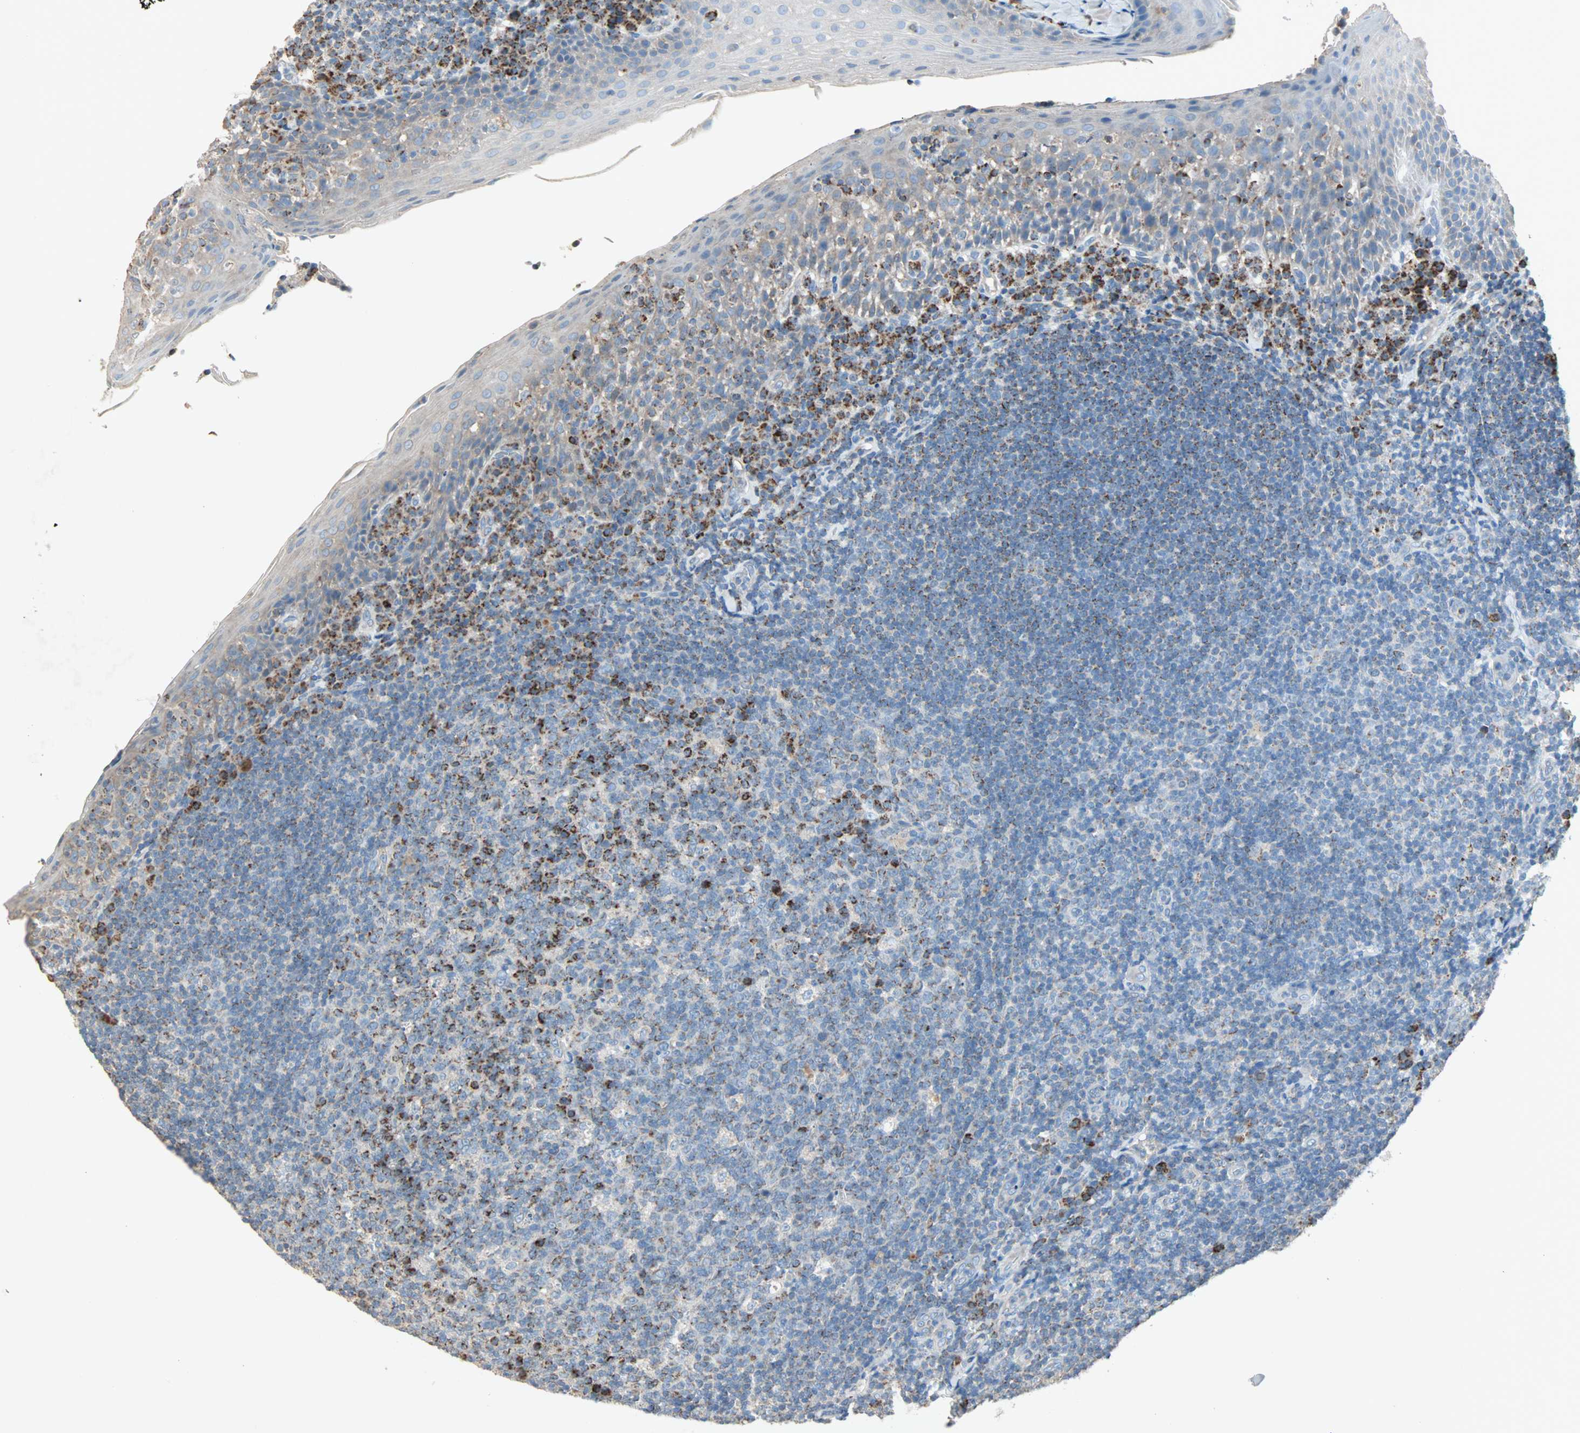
{"staining": {"intensity": "strong", "quantity": "<25%", "location": "cytoplasmic/membranous"}, "tissue": "tonsil", "cell_type": "Germinal center cells", "image_type": "normal", "snomed": [{"axis": "morphology", "description": "Normal tissue, NOS"}, {"axis": "topography", "description": "Tonsil"}], "caption": "About <25% of germinal center cells in normal human tonsil reveal strong cytoplasmic/membranous protein expression as visualized by brown immunohistochemical staining.", "gene": "ACVRL1", "patient": {"sex": "male", "age": 17}}